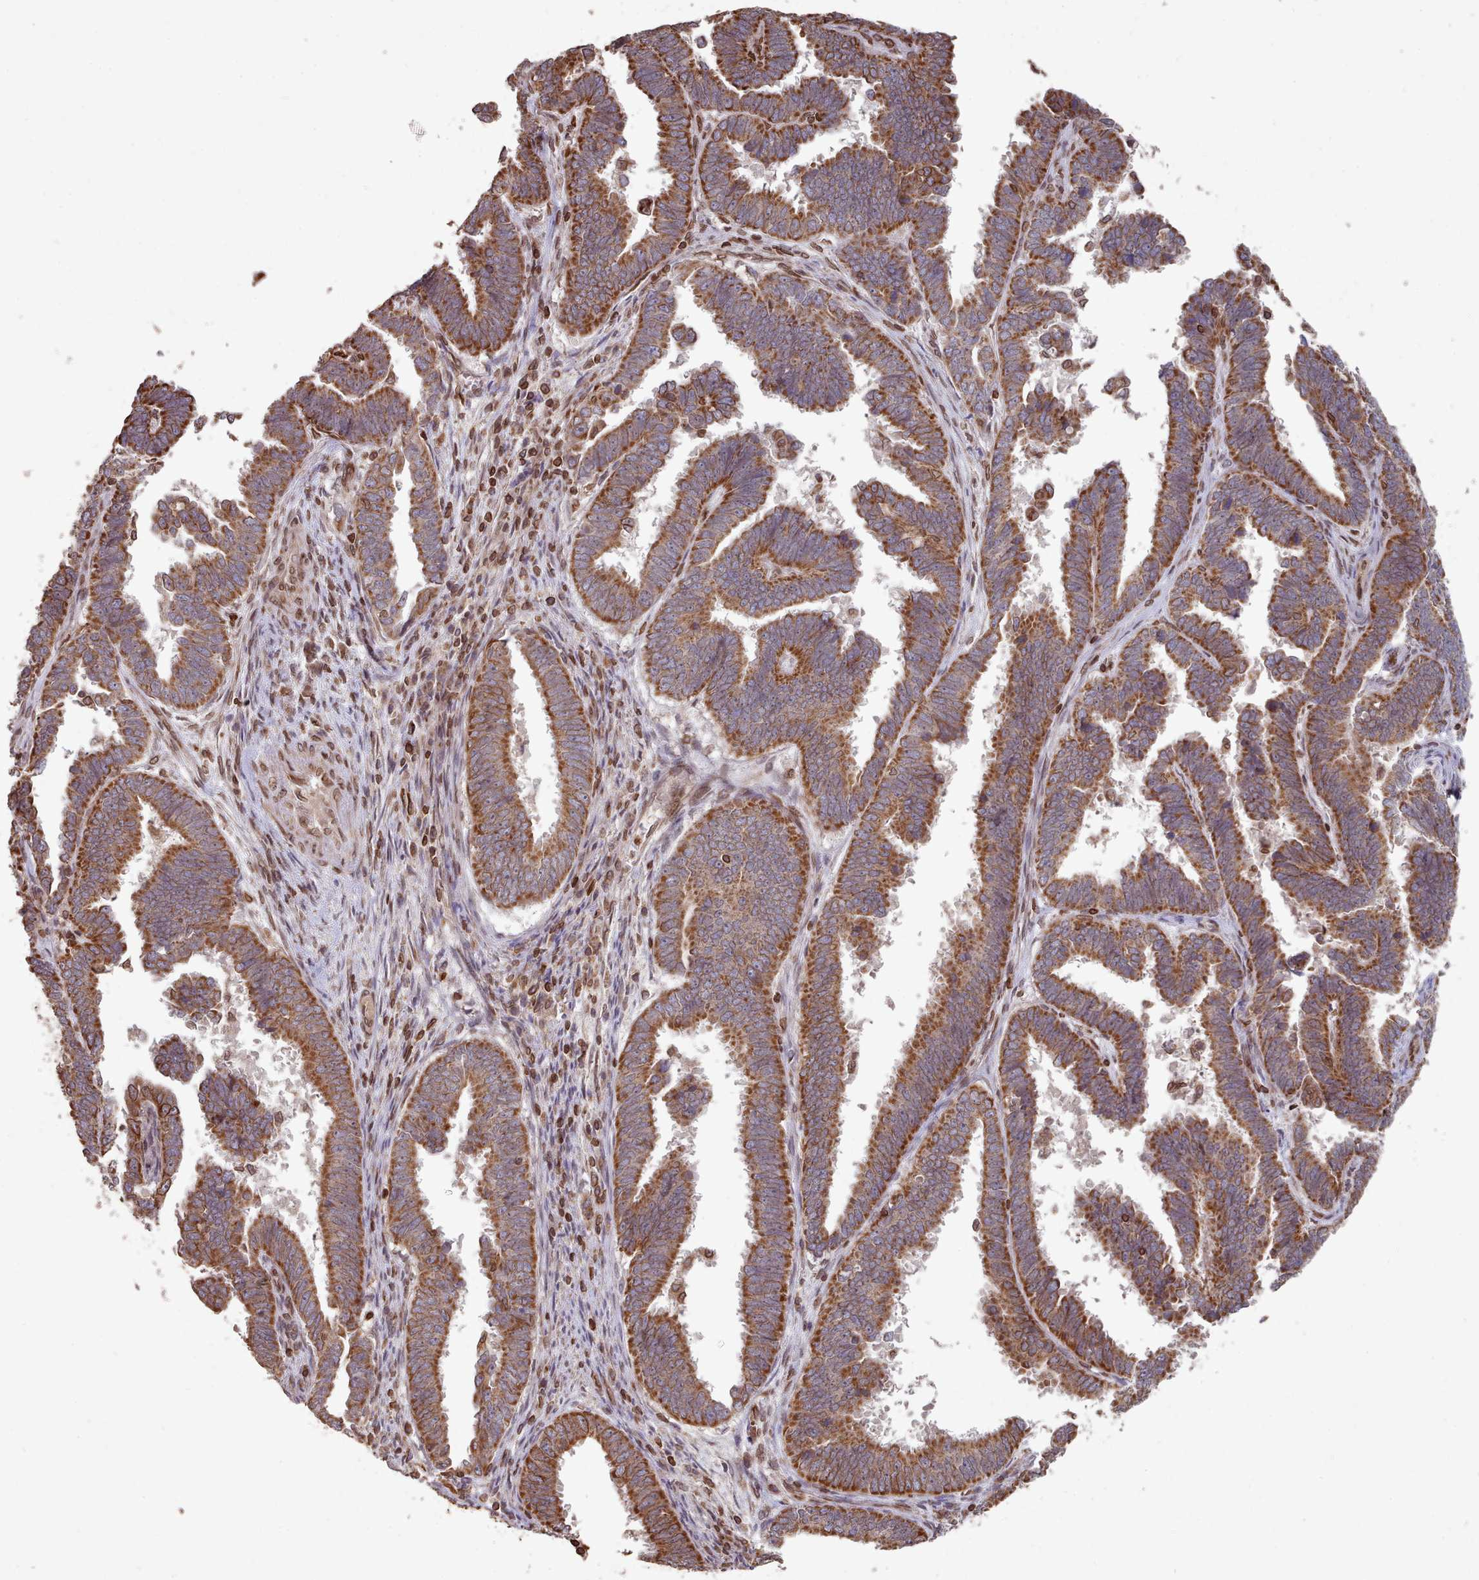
{"staining": {"intensity": "strong", "quantity": ">75%", "location": "cytoplasmic/membranous"}, "tissue": "endometrial cancer", "cell_type": "Tumor cells", "image_type": "cancer", "snomed": [{"axis": "morphology", "description": "Adenocarcinoma, NOS"}, {"axis": "topography", "description": "Endometrium"}], "caption": "IHC histopathology image of human endometrial cancer (adenocarcinoma) stained for a protein (brown), which demonstrates high levels of strong cytoplasmic/membranous expression in approximately >75% of tumor cells.", "gene": "TOR1AIP1", "patient": {"sex": "female", "age": 75}}